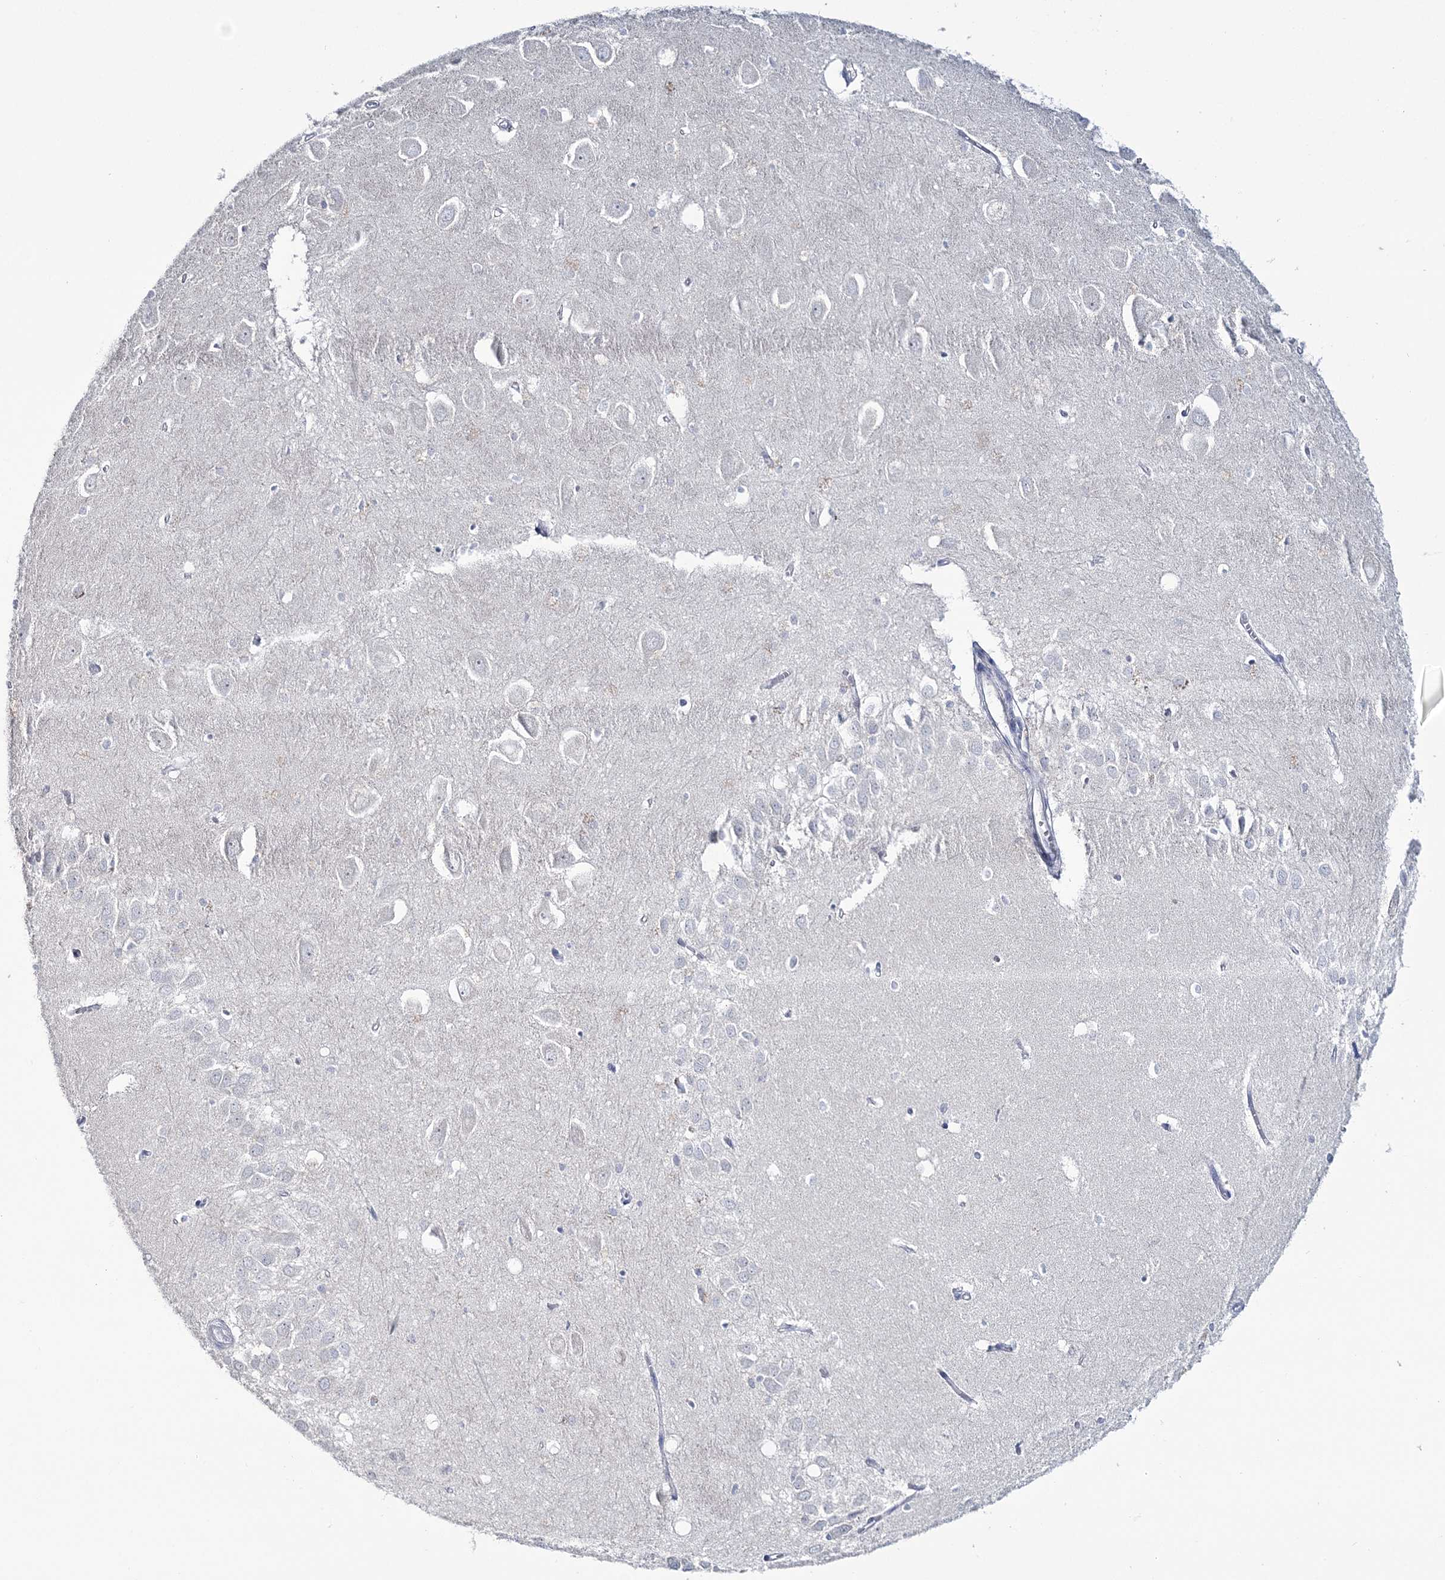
{"staining": {"intensity": "negative", "quantity": "none", "location": "none"}, "tissue": "hippocampus", "cell_type": "Glial cells", "image_type": "normal", "snomed": [{"axis": "morphology", "description": "Normal tissue, NOS"}, {"axis": "topography", "description": "Hippocampus"}], "caption": "Immunohistochemistry (IHC) photomicrograph of unremarkable hippocampus stained for a protein (brown), which demonstrates no positivity in glial cells. The staining was performed using DAB (3,3'-diaminobenzidine) to visualize the protein expression in brown, while the nuclei were stained in blue with hematoxylin (Magnification: 20x).", "gene": "CYP3A4", "patient": {"sex": "female", "age": 64}}